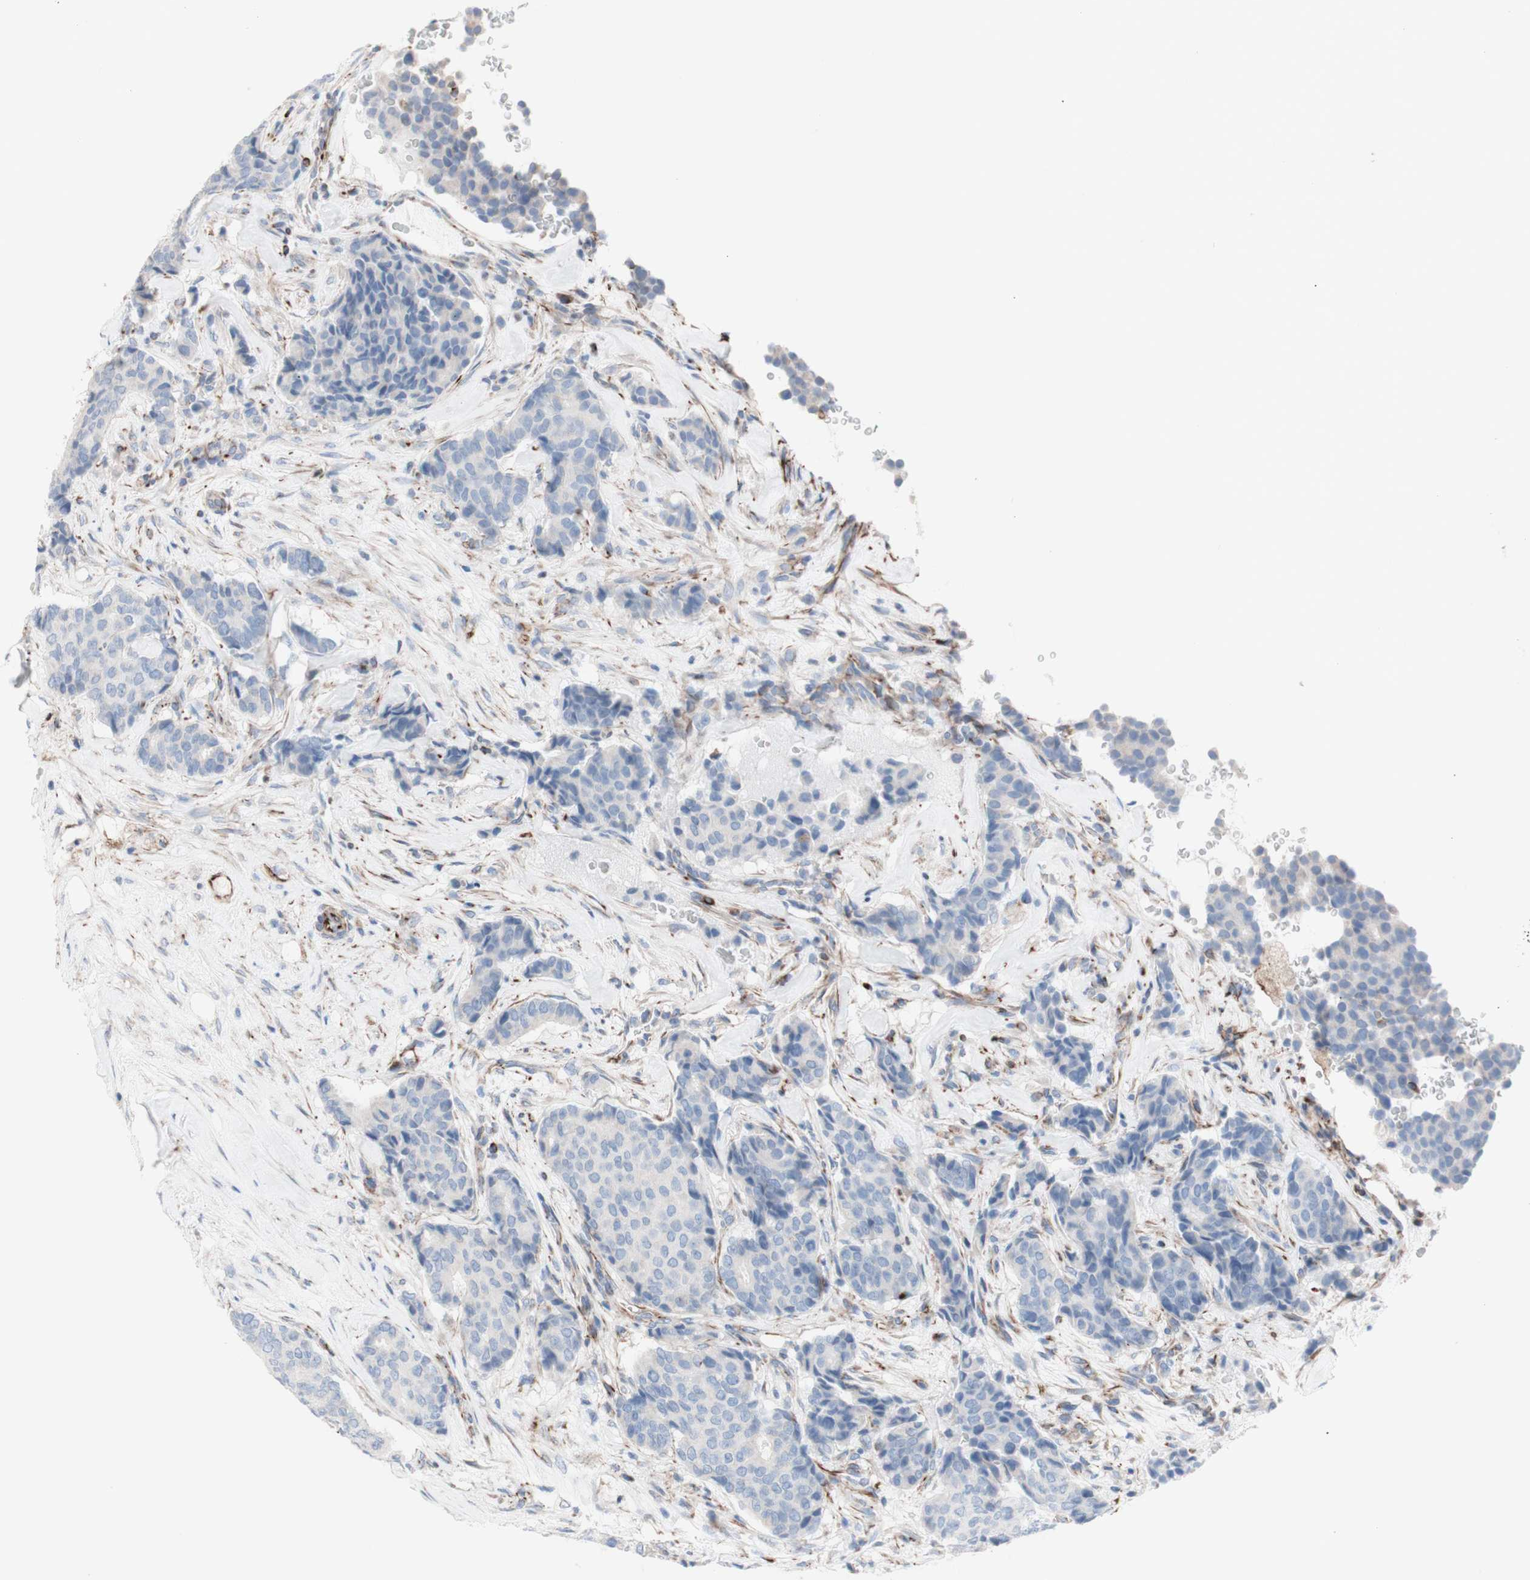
{"staining": {"intensity": "negative", "quantity": "none", "location": "none"}, "tissue": "breast cancer", "cell_type": "Tumor cells", "image_type": "cancer", "snomed": [{"axis": "morphology", "description": "Duct carcinoma"}, {"axis": "topography", "description": "Breast"}], "caption": "DAB immunohistochemical staining of breast cancer (intraductal carcinoma) demonstrates no significant staining in tumor cells. The staining was performed using DAB (3,3'-diaminobenzidine) to visualize the protein expression in brown, while the nuclei were stained in blue with hematoxylin (Magnification: 20x).", "gene": "AGPAT5", "patient": {"sex": "female", "age": 75}}